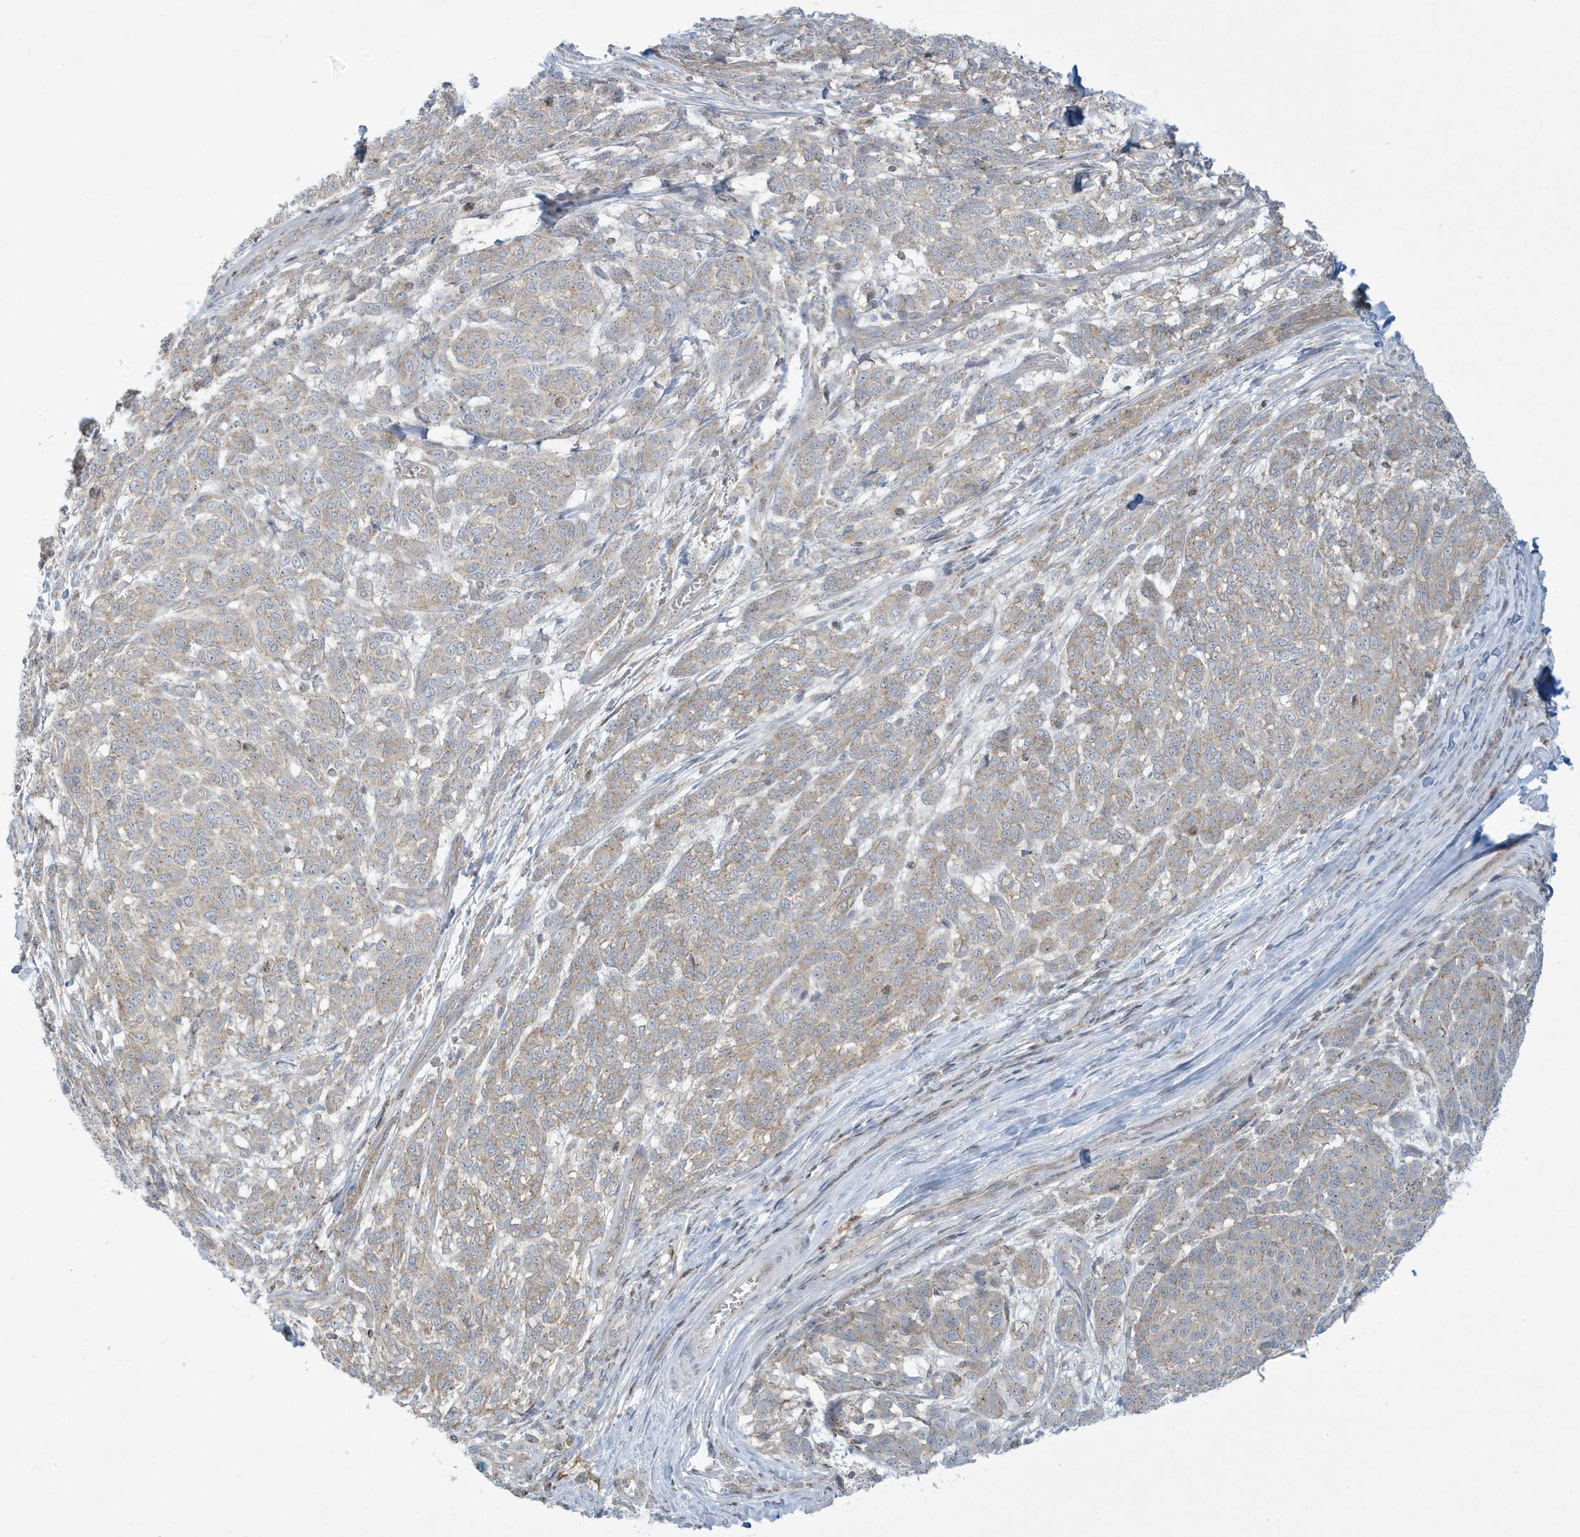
{"staining": {"intensity": "weak", "quantity": ">75%", "location": "cytoplasmic/membranous"}, "tissue": "melanoma", "cell_type": "Tumor cells", "image_type": "cancer", "snomed": [{"axis": "morphology", "description": "Malignant melanoma, NOS"}, {"axis": "topography", "description": "Skin"}], "caption": "Protein expression analysis of human melanoma reveals weak cytoplasmic/membranous staining in approximately >75% of tumor cells.", "gene": "SLAMF9", "patient": {"sex": "male", "age": 49}}